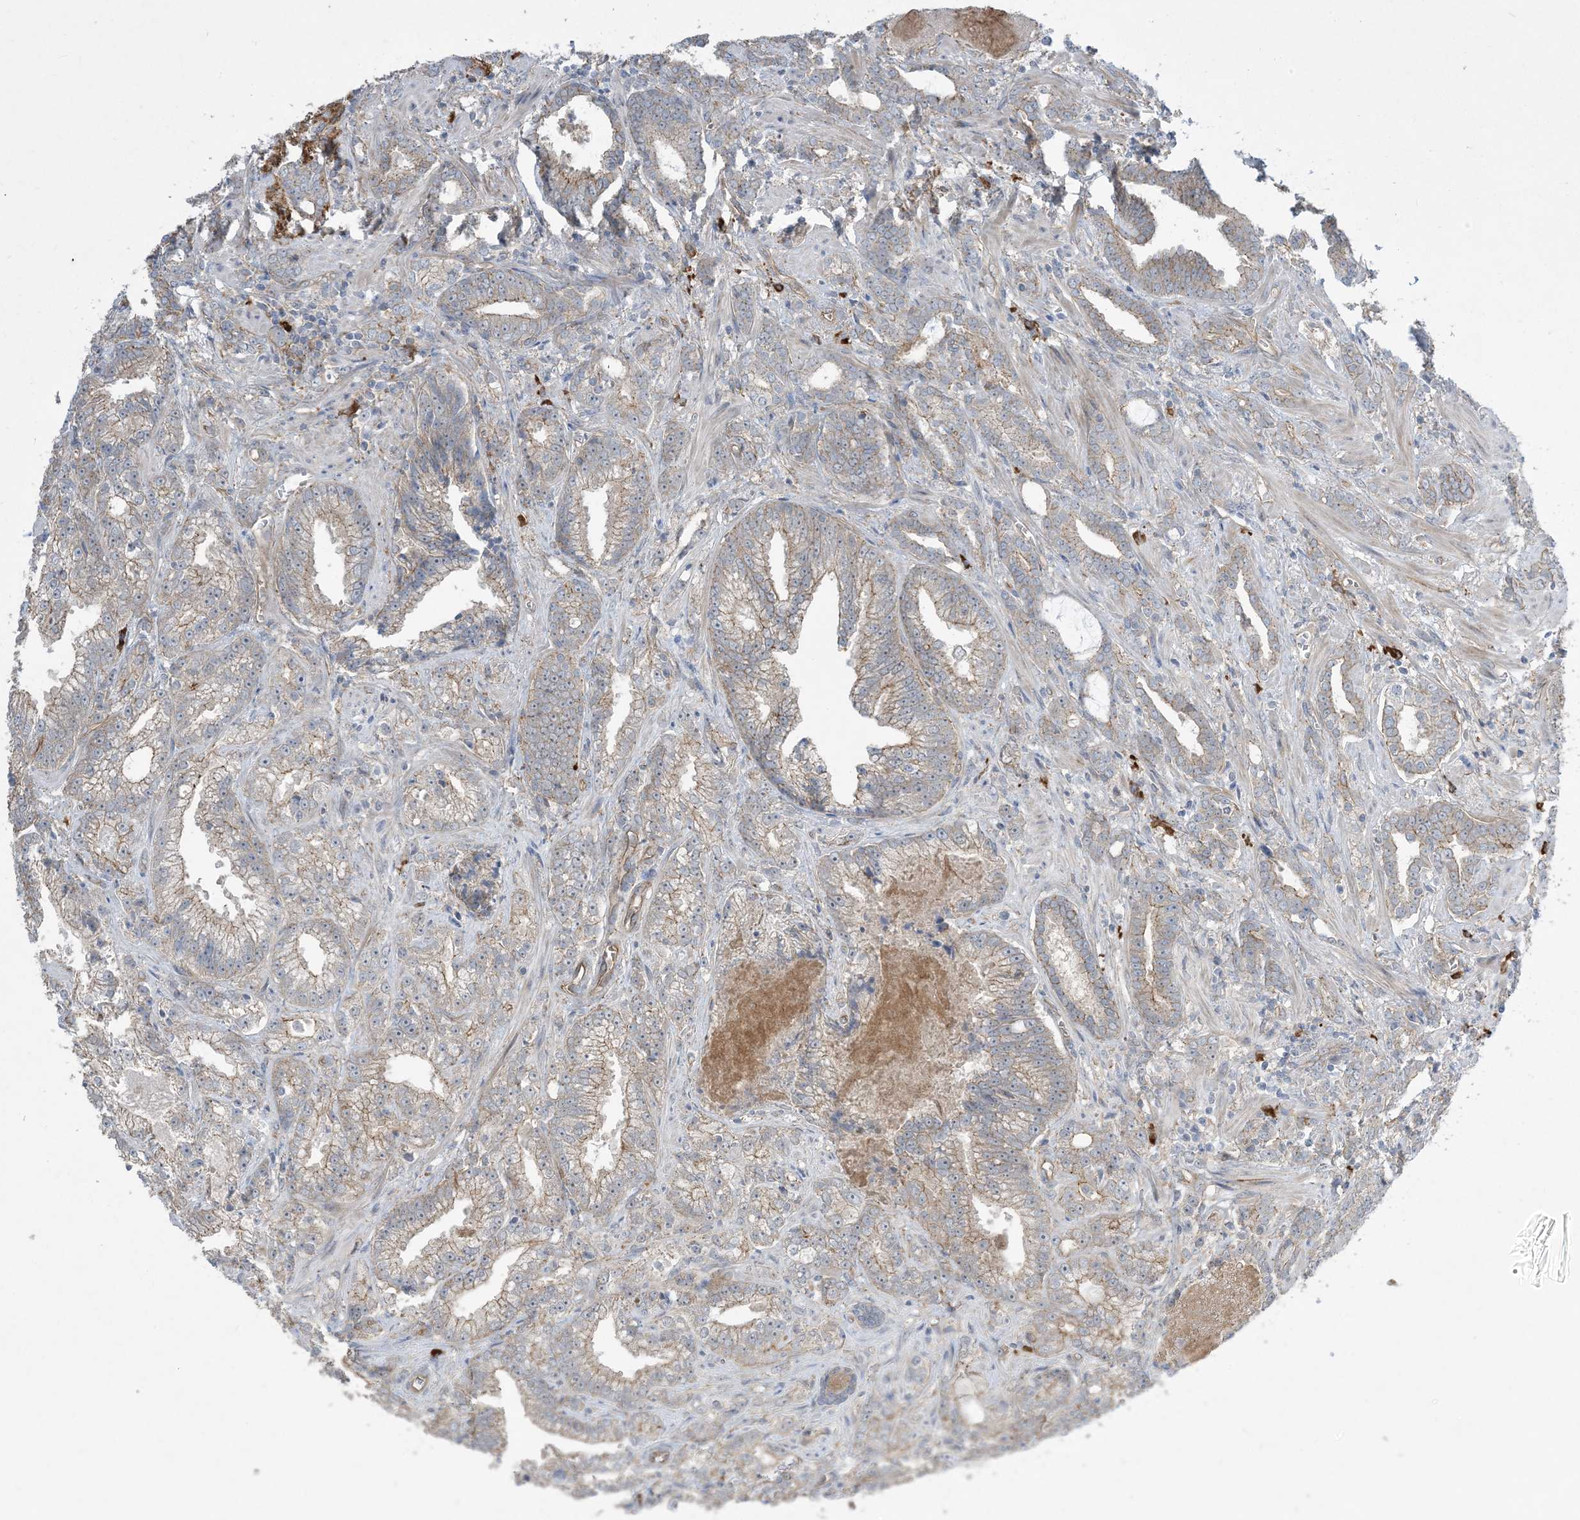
{"staining": {"intensity": "moderate", "quantity": "25%-75%", "location": "cytoplasmic/membranous"}, "tissue": "prostate cancer", "cell_type": "Tumor cells", "image_type": "cancer", "snomed": [{"axis": "morphology", "description": "Adenocarcinoma, High grade"}, {"axis": "topography", "description": "Prostate and seminal vesicle, NOS"}], "caption": "This image shows high-grade adenocarcinoma (prostate) stained with immunohistochemistry (IHC) to label a protein in brown. The cytoplasmic/membranous of tumor cells show moderate positivity for the protein. Nuclei are counter-stained blue.", "gene": "AOC1", "patient": {"sex": "male", "age": 67}}